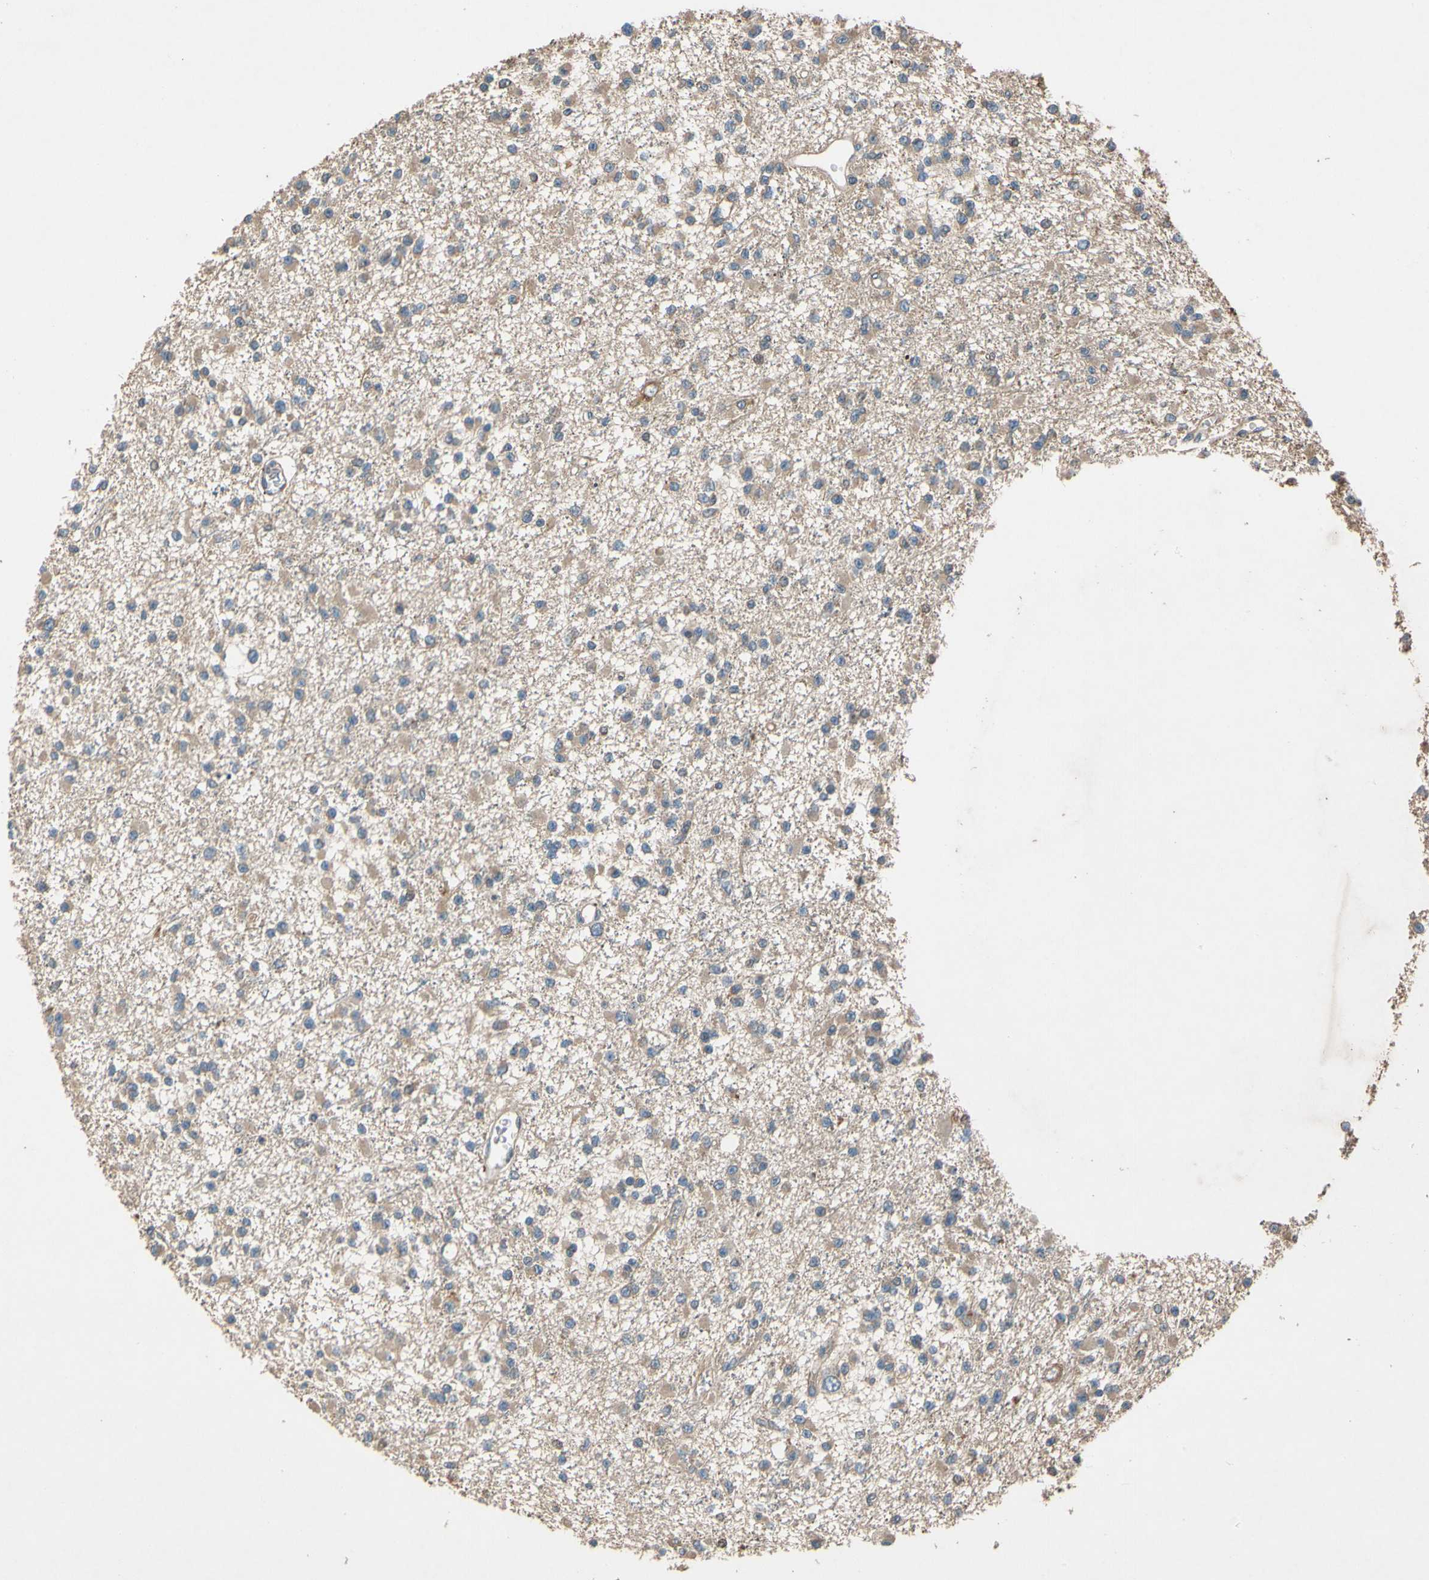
{"staining": {"intensity": "weak", "quantity": ">75%", "location": "cytoplasmic/membranous"}, "tissue": "glioma", "cell_type": "Tumor cells", "image_type": "cancer", "snomed": [{"axis": "morphology", "description": "Glioma, malignant, Low grade"}, {"axis": "topography", "description": "Brain"}], "caption": "Protein expression analysis of human malignant glioma (low-grade) reveals weak cytoplasmic/membranous expression in approximately >75% of tumor cells.", "gene": "USP46", "patient": {"sex": "female", "age": 22}}